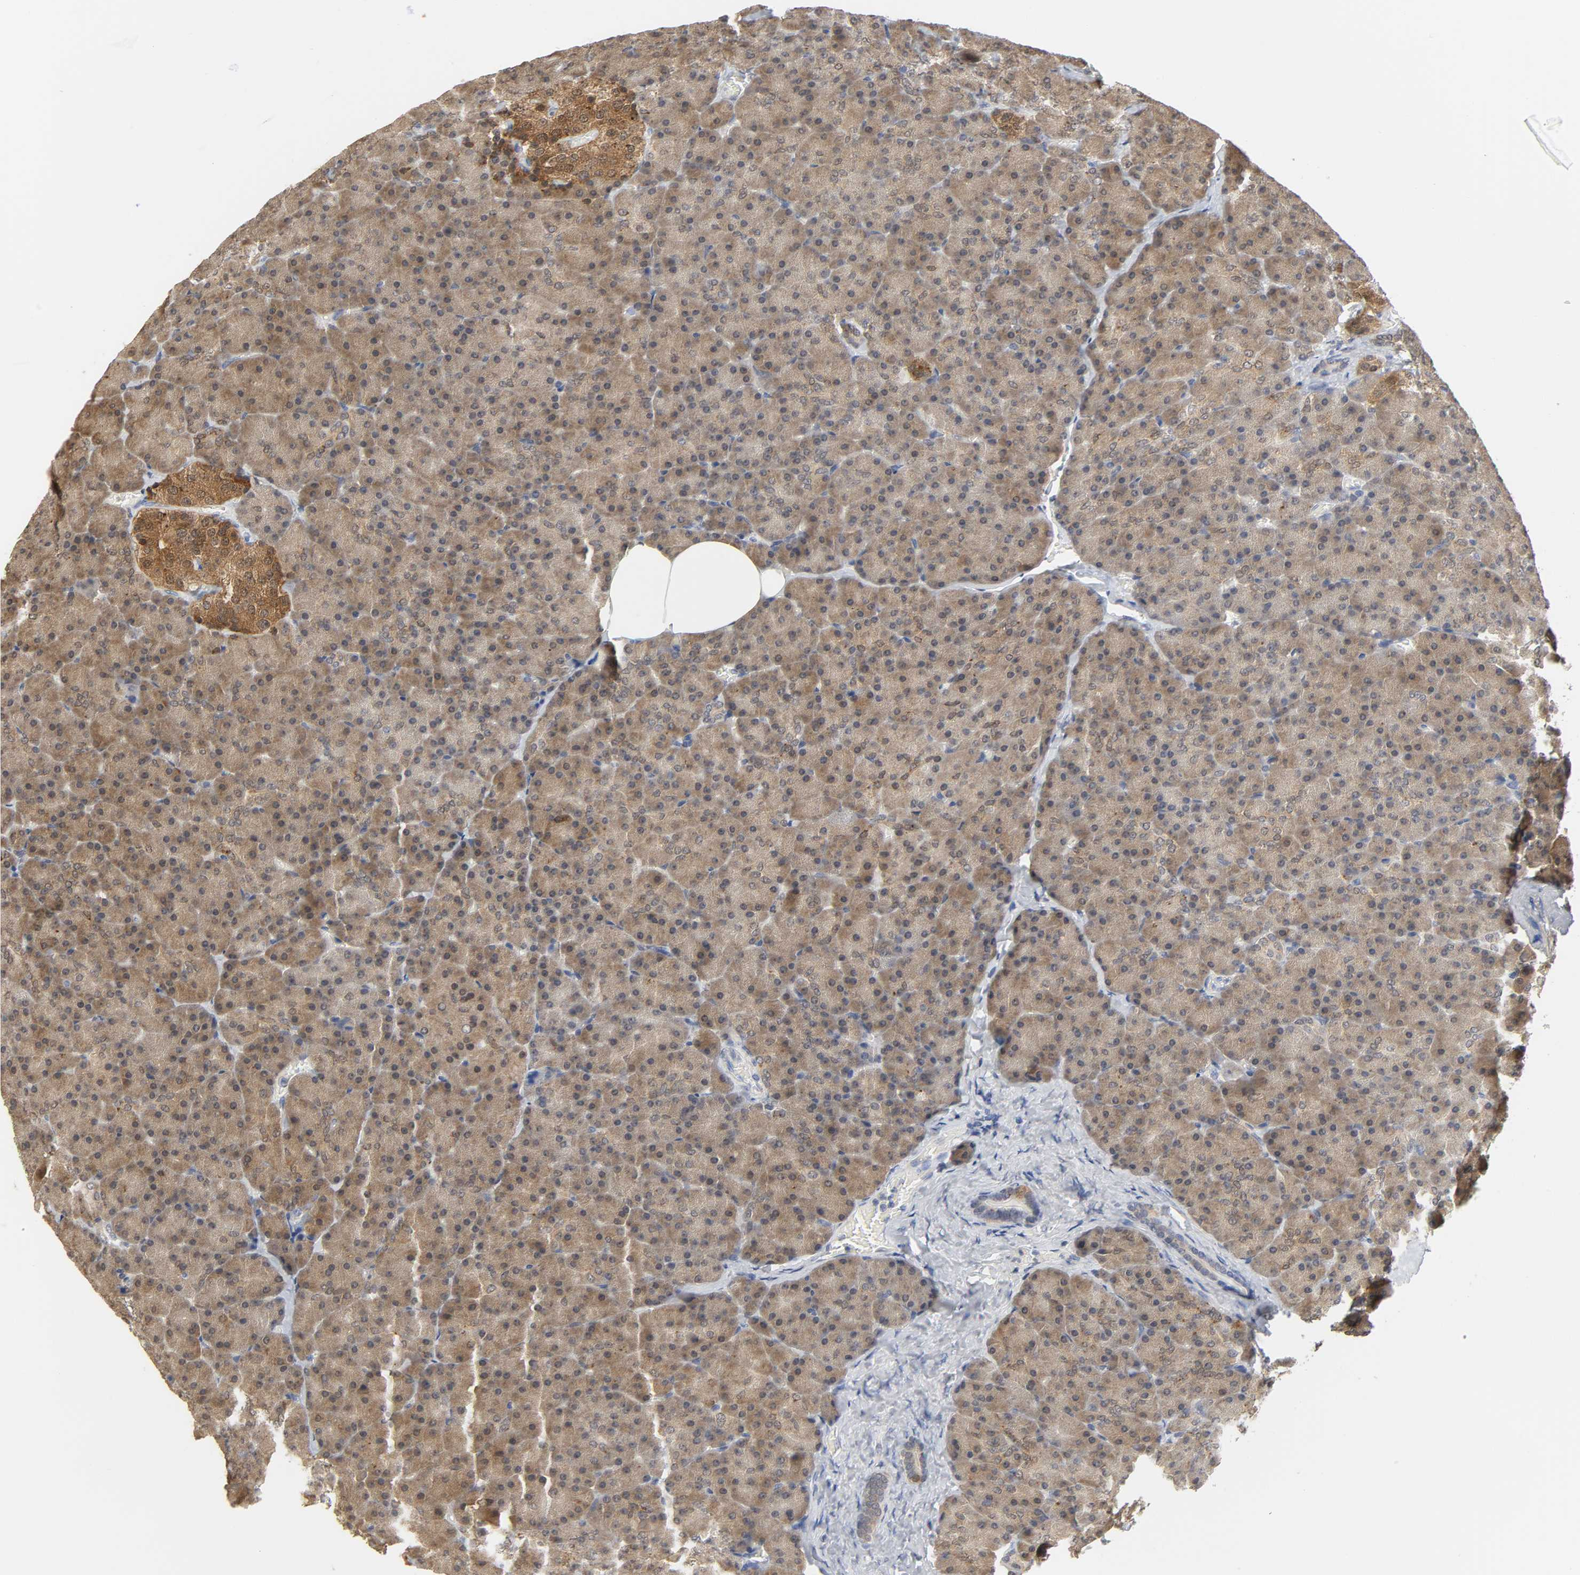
{"staining": {"intensity": "moderate", "quantity": ">75%", "location": "cytoplasmic/membranous"}, "tissue": "pancreas", "cell_type": "Exocrine glandular cells", "image_type": "normal", "snomed": [{"axis": "morphology", "description": "Normal tissue, NOS"}, {"axis": "topography", "description": "Pancreas"}], "caption": "Protein staining exhibits moderate cytoplasmic/membranous positivity in about >75% of exocrine glandular cells in unremarkable pancreas. (DAB (3,3'-diaminobenzidine) IHC with brightfield microscopy, high magnification).", "gene": "MIF", "patient": {"sex": "female", "age": 35}}